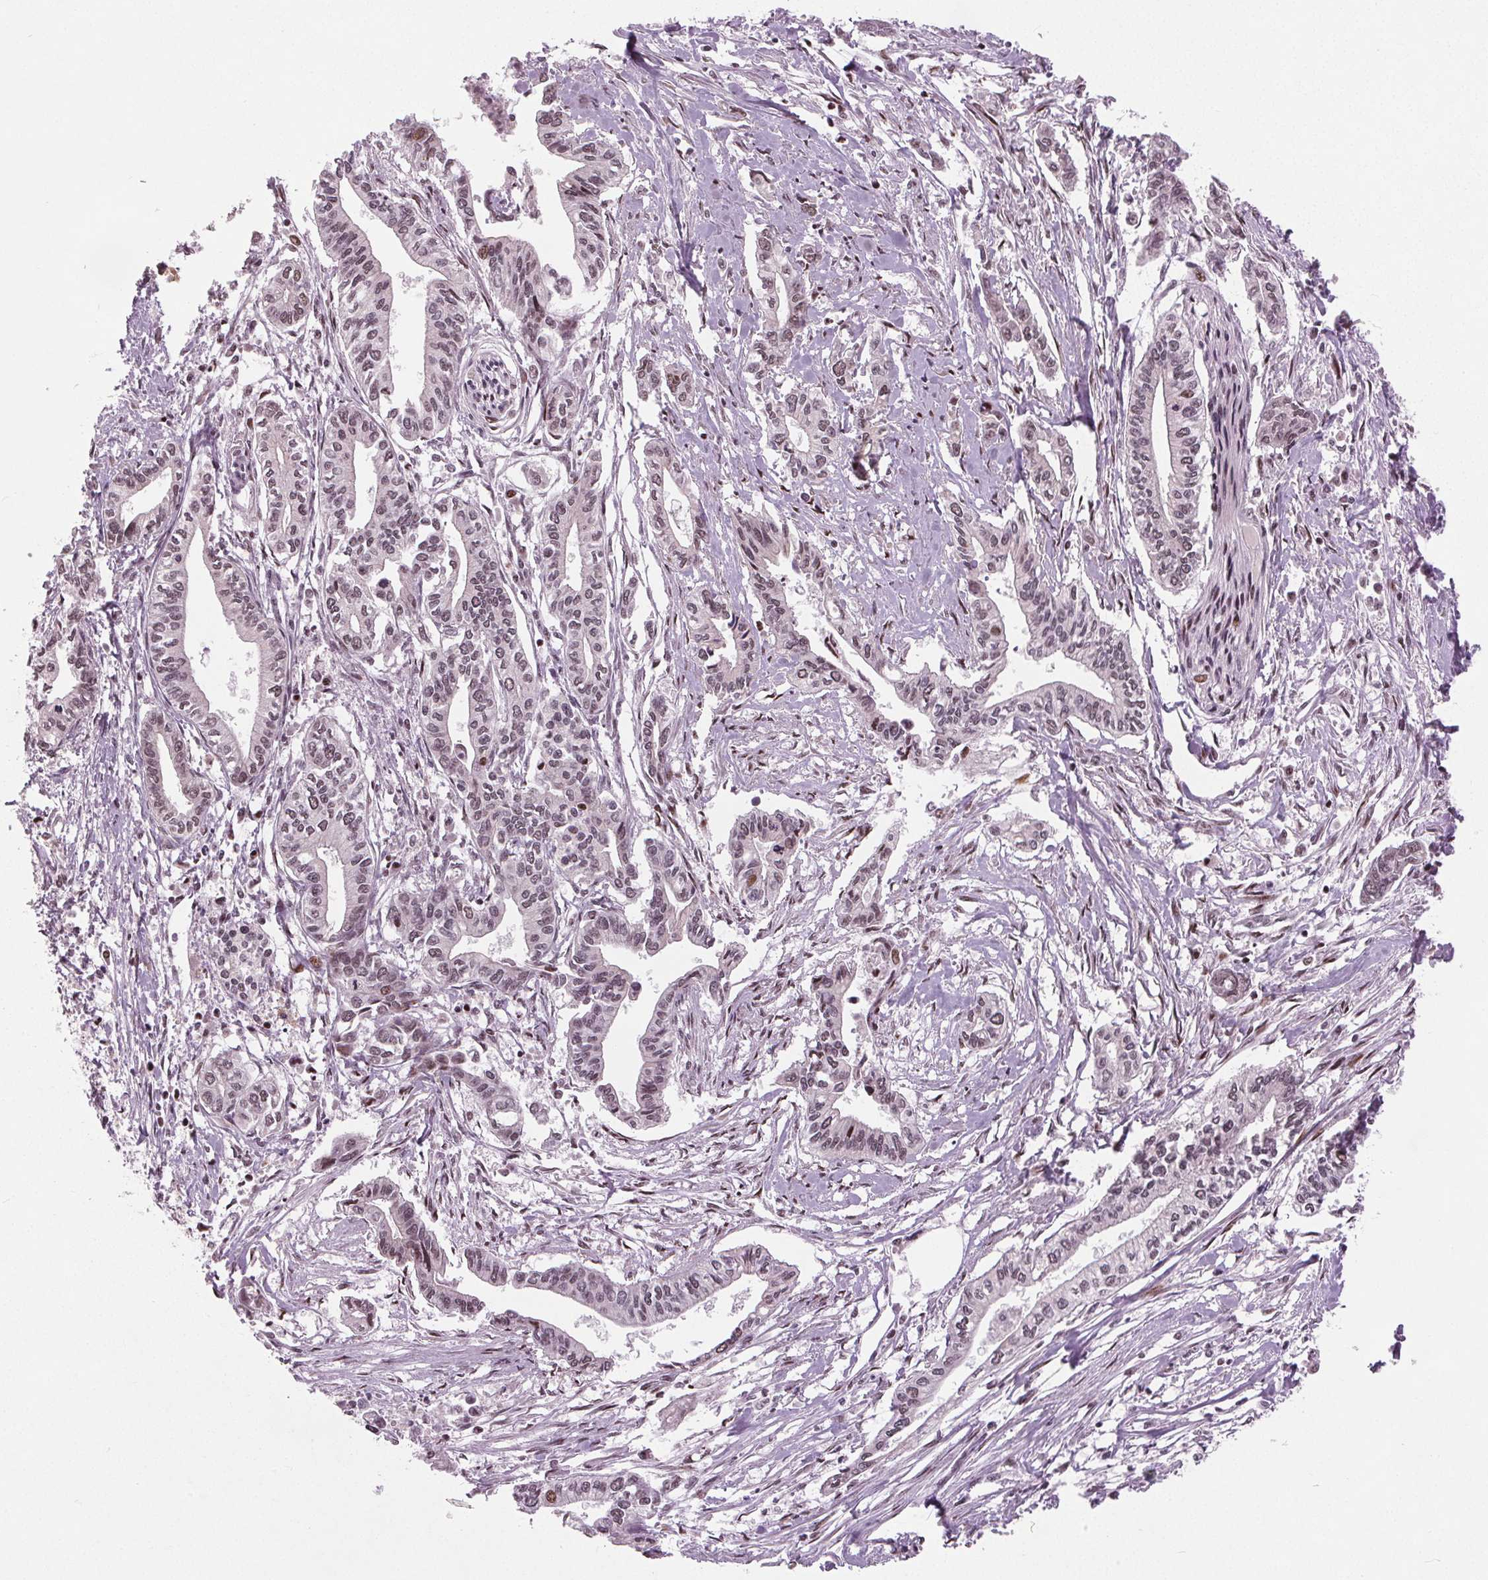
{"staining": {"intensity": "moderate", "quantity": ">75%", "location": "nuclear"}, "tissue": "pancreatic cancer", "cell_type": "Tumor cells", "image_type": "cancer", "snomed": [{"axis": "morphology", "description": "Adenocarcinoma, NOS"}, {"axis": "topography", "description": "Pancreas"}], "caption": "Pancreatic cancer tissue shows moderate nuclear staining in about >75% of tumor cells Using DAB (3,3'-diaminobenzidine) (brown) and hematoxylin (blue) stains, captured at high magnification using brightfield microscopy.", "gene": "TTC34", "patient": {"sex": "male", "age": 60}}